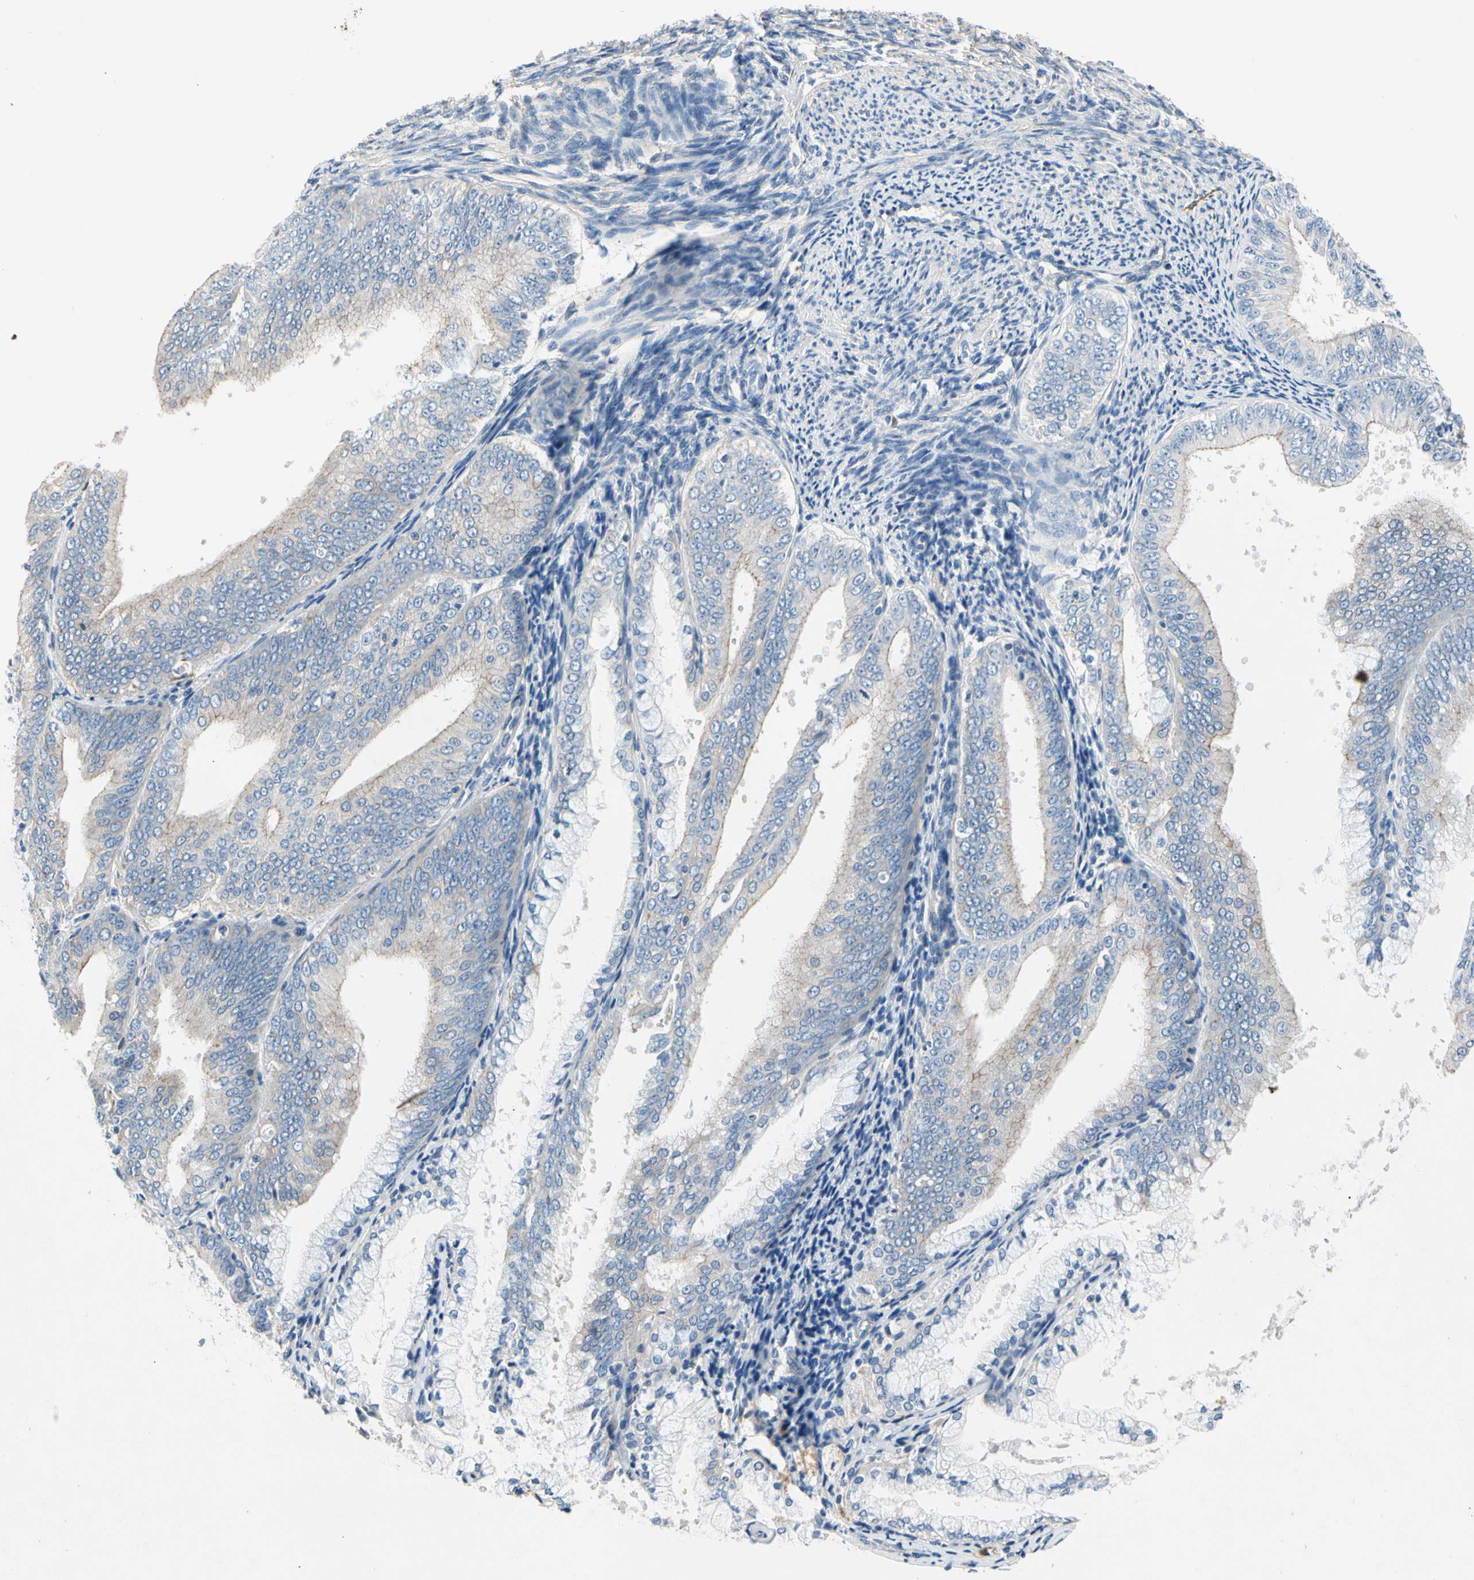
{"staining": {"intensity": "weak", "quantity": "<25%", "location": "cytoplasmic/membranous"}, "tissue": "endometrial cancer", "cell_type": "Tumor cells", "image_type": "cancer", "snomed": [{"axis": "morphology", "description": "Adenocarcinoma, NOS"}, {"axis": "topography", "description": "Endometrium"}], "caption": "Human endometrial cancer stained for a protein using IHC displays no staining in tumor cells.", "gene": "CA14", "patient": {"sex": "female", "age": 63}}